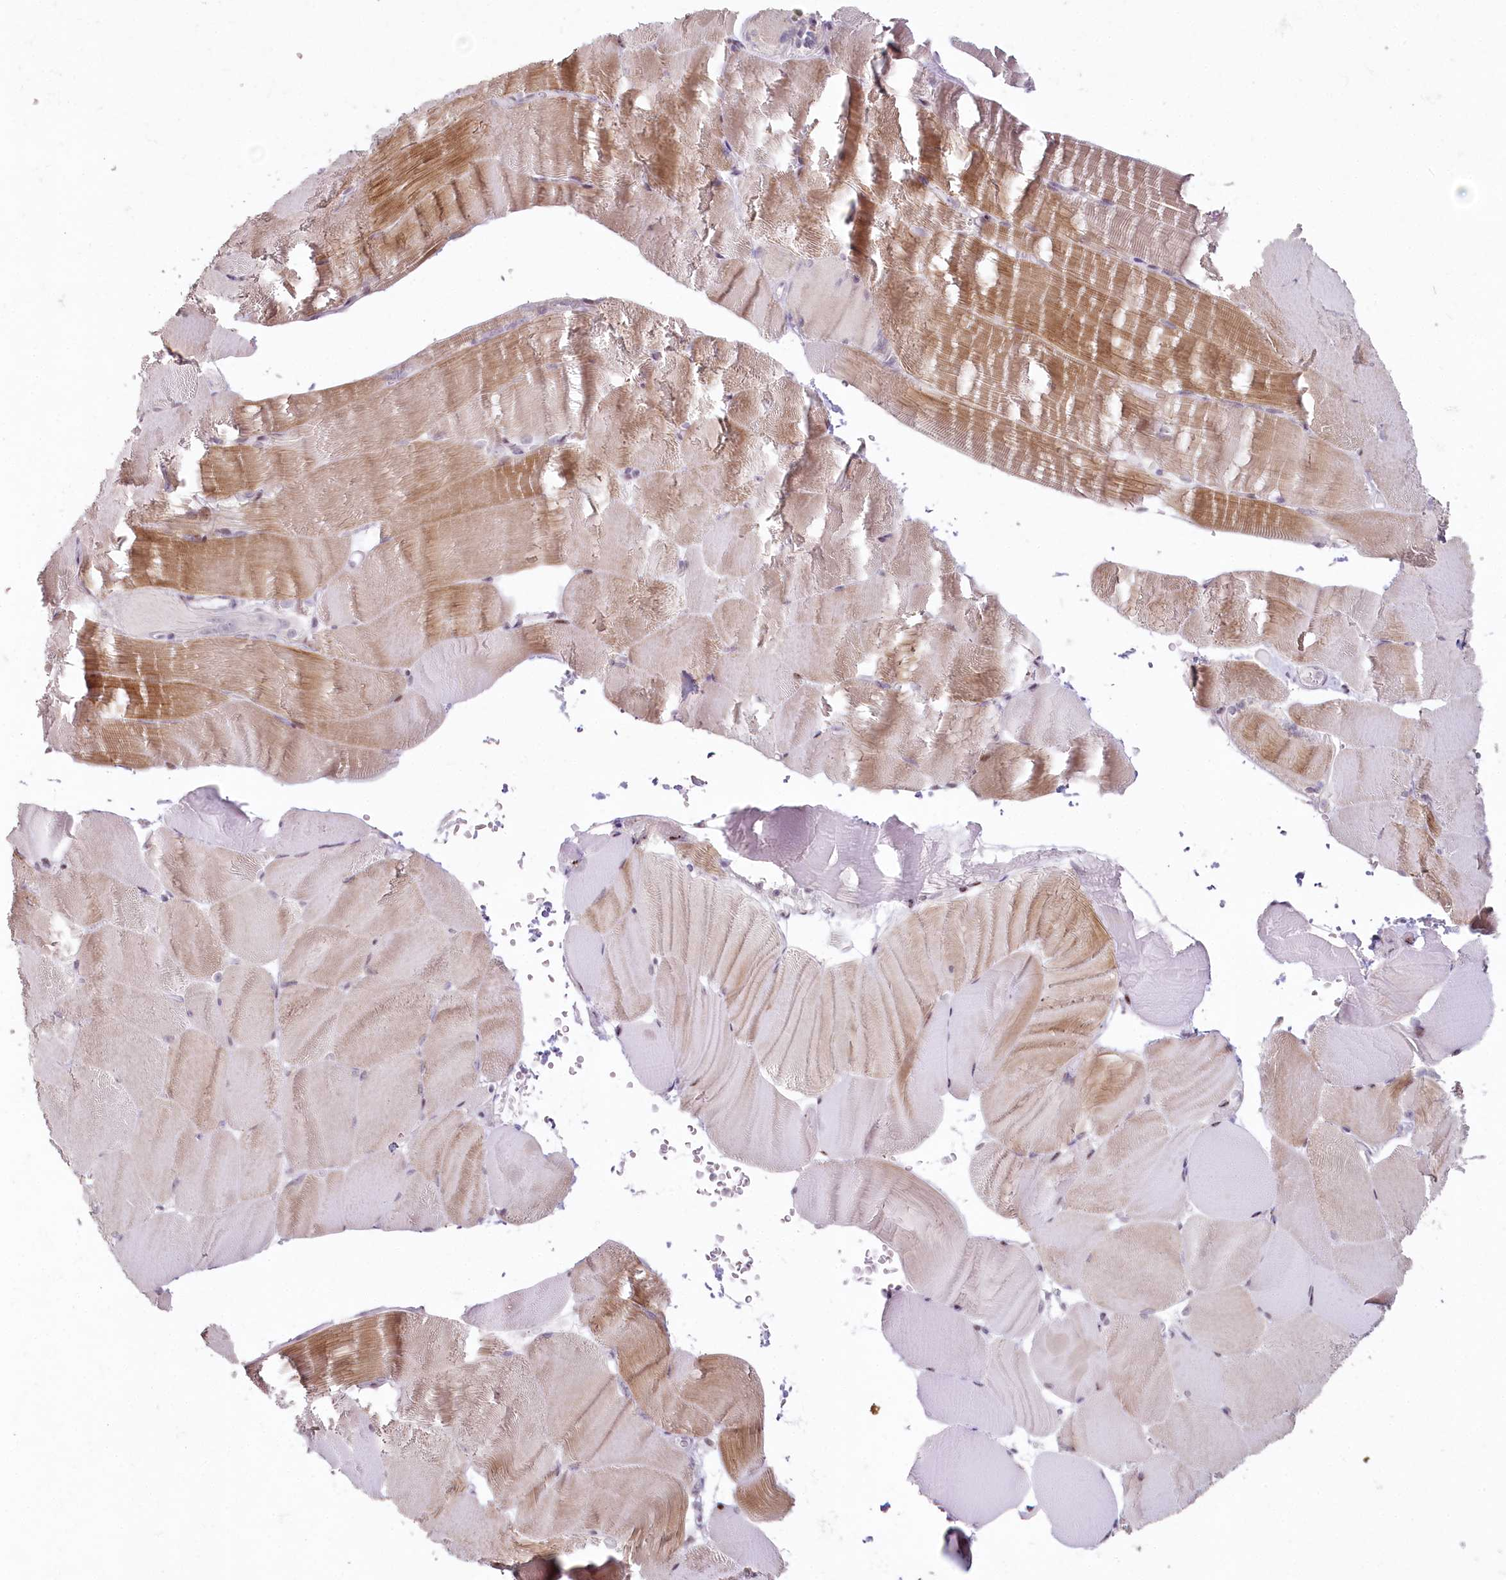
{"staining": {"intensity": "moderate", "quantity": "25%-75%", "location": "cytoplasmic/membranous,nuclear"}, "tissue": "skeletal muscle", "cell_type": "Myocytes", "image_type": "normal", "snomed": [{"axis": "morphology", "description": "Normal tissue, NOS"}, {"axis": "topography", "description": "Skeletal muscle"}, {"axis": "topography", "description": "Parathyroid gland"}], "caption": "Human skeletal muscle stained with a protein marker demonstrates moderate staining in myocytes.", "gene": "HPD", "patient": {"sex": "female", "age": 37}}